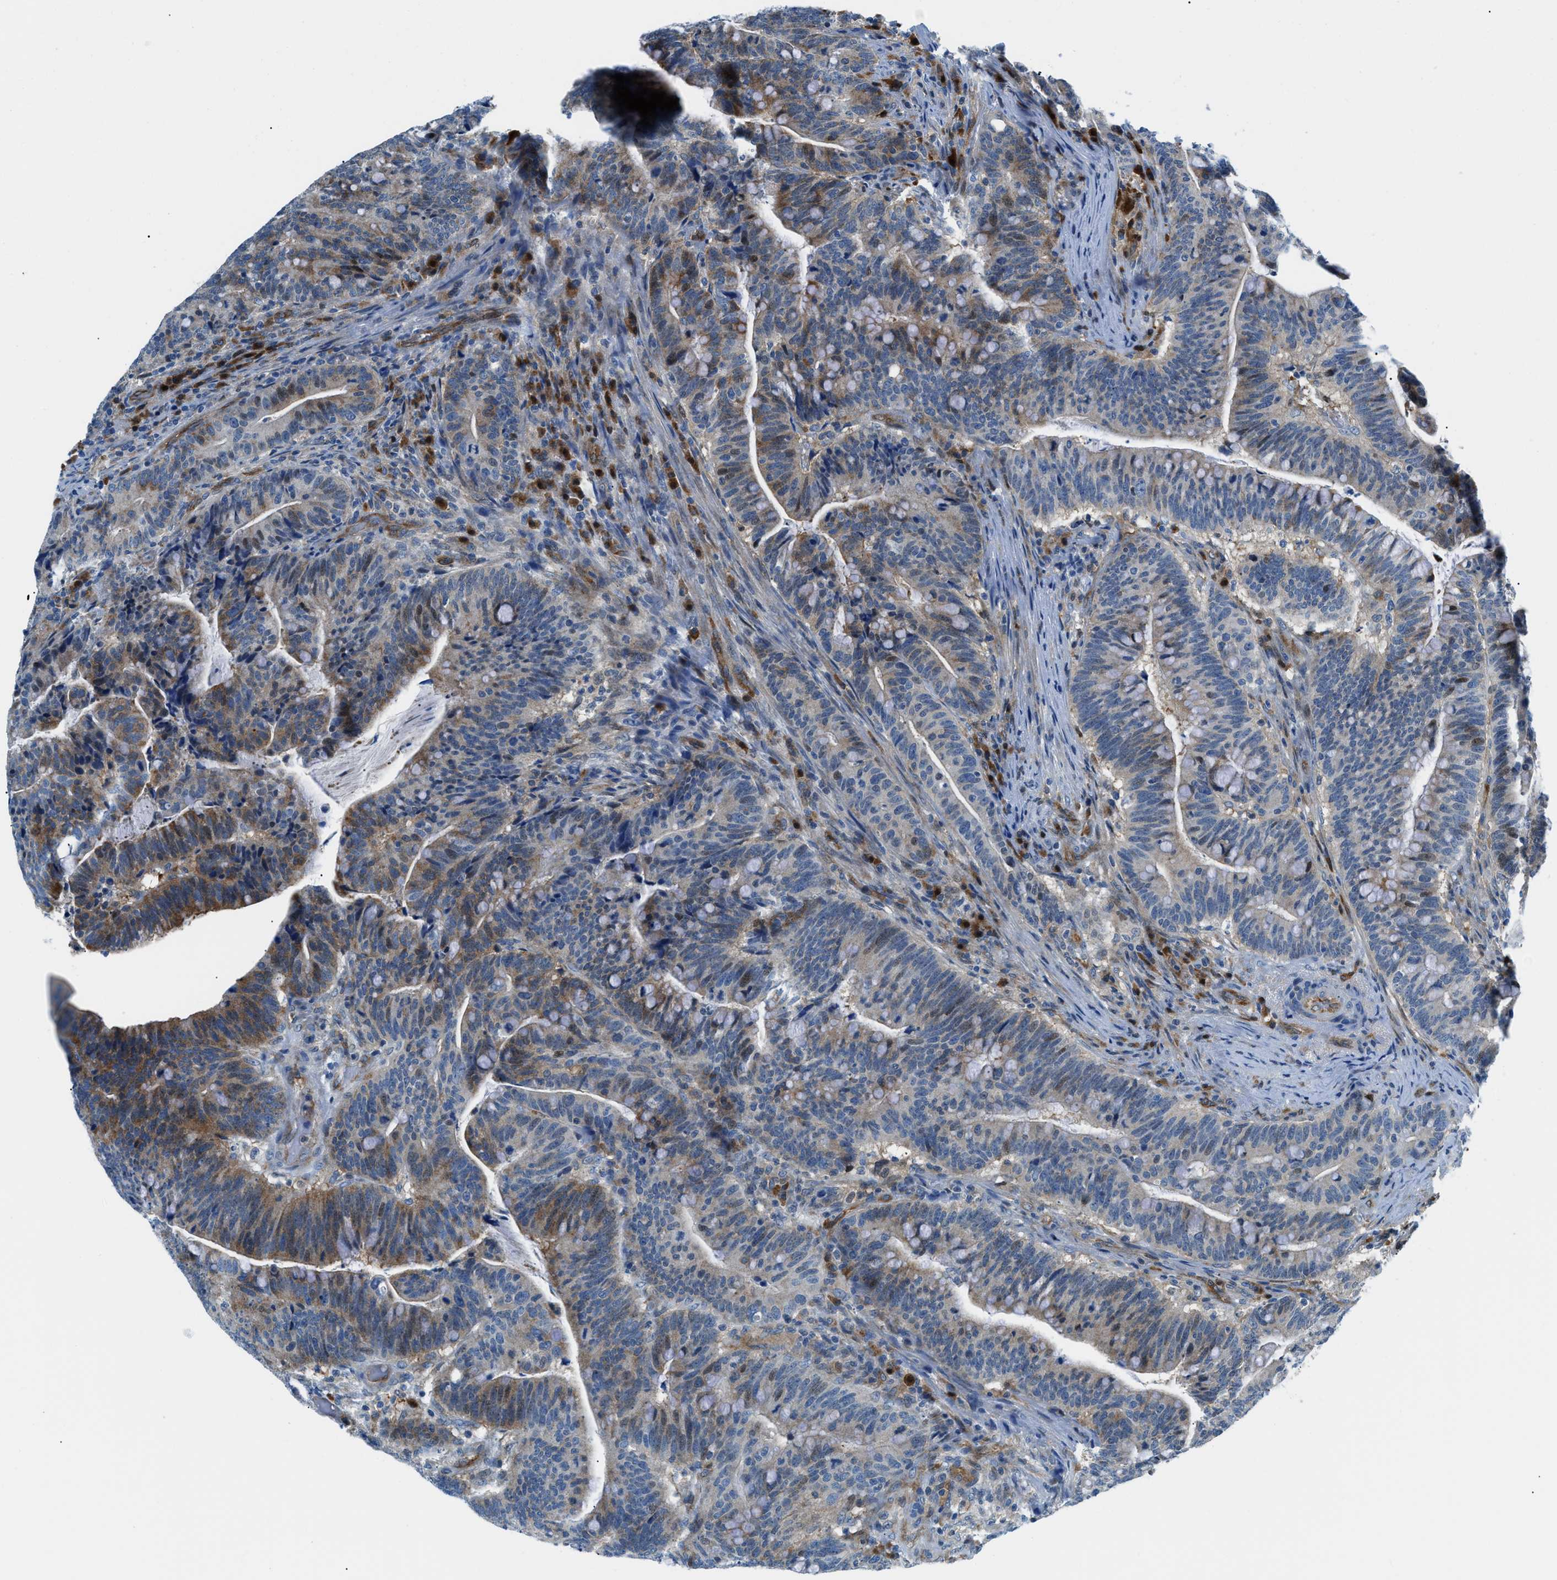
{"staining": {"intensity": "moderate", "quantity": "25%-75%", "location": "cytoplasmic/membranous,nuclear"}, "tissue": "colorectal cancer", "cell_type": "Tumor cells", "image_type": "cancer", "snomed": [{"axis": "morphology", "description": "Normal tissue, NOS"}, {"axis": "morphology", "description": "Adenocarcinoma, NOS"}, {"axis": "topography", "description": "Colon"}], "caption": "The photomicrograph displays a brown stain indicating the presence of a protein in the cytoplasmic/membranous and nuclear of tumor cells in colorectal adenocarcinoma. The protein is stained brown, and the nuclei are stained in blue (DAB (3,3'-diaminobenzidine) IHC with brightfield microscopy, high magnification).", "gene": "YWHAE", "patient": {"sex": "female", "age": 66}}